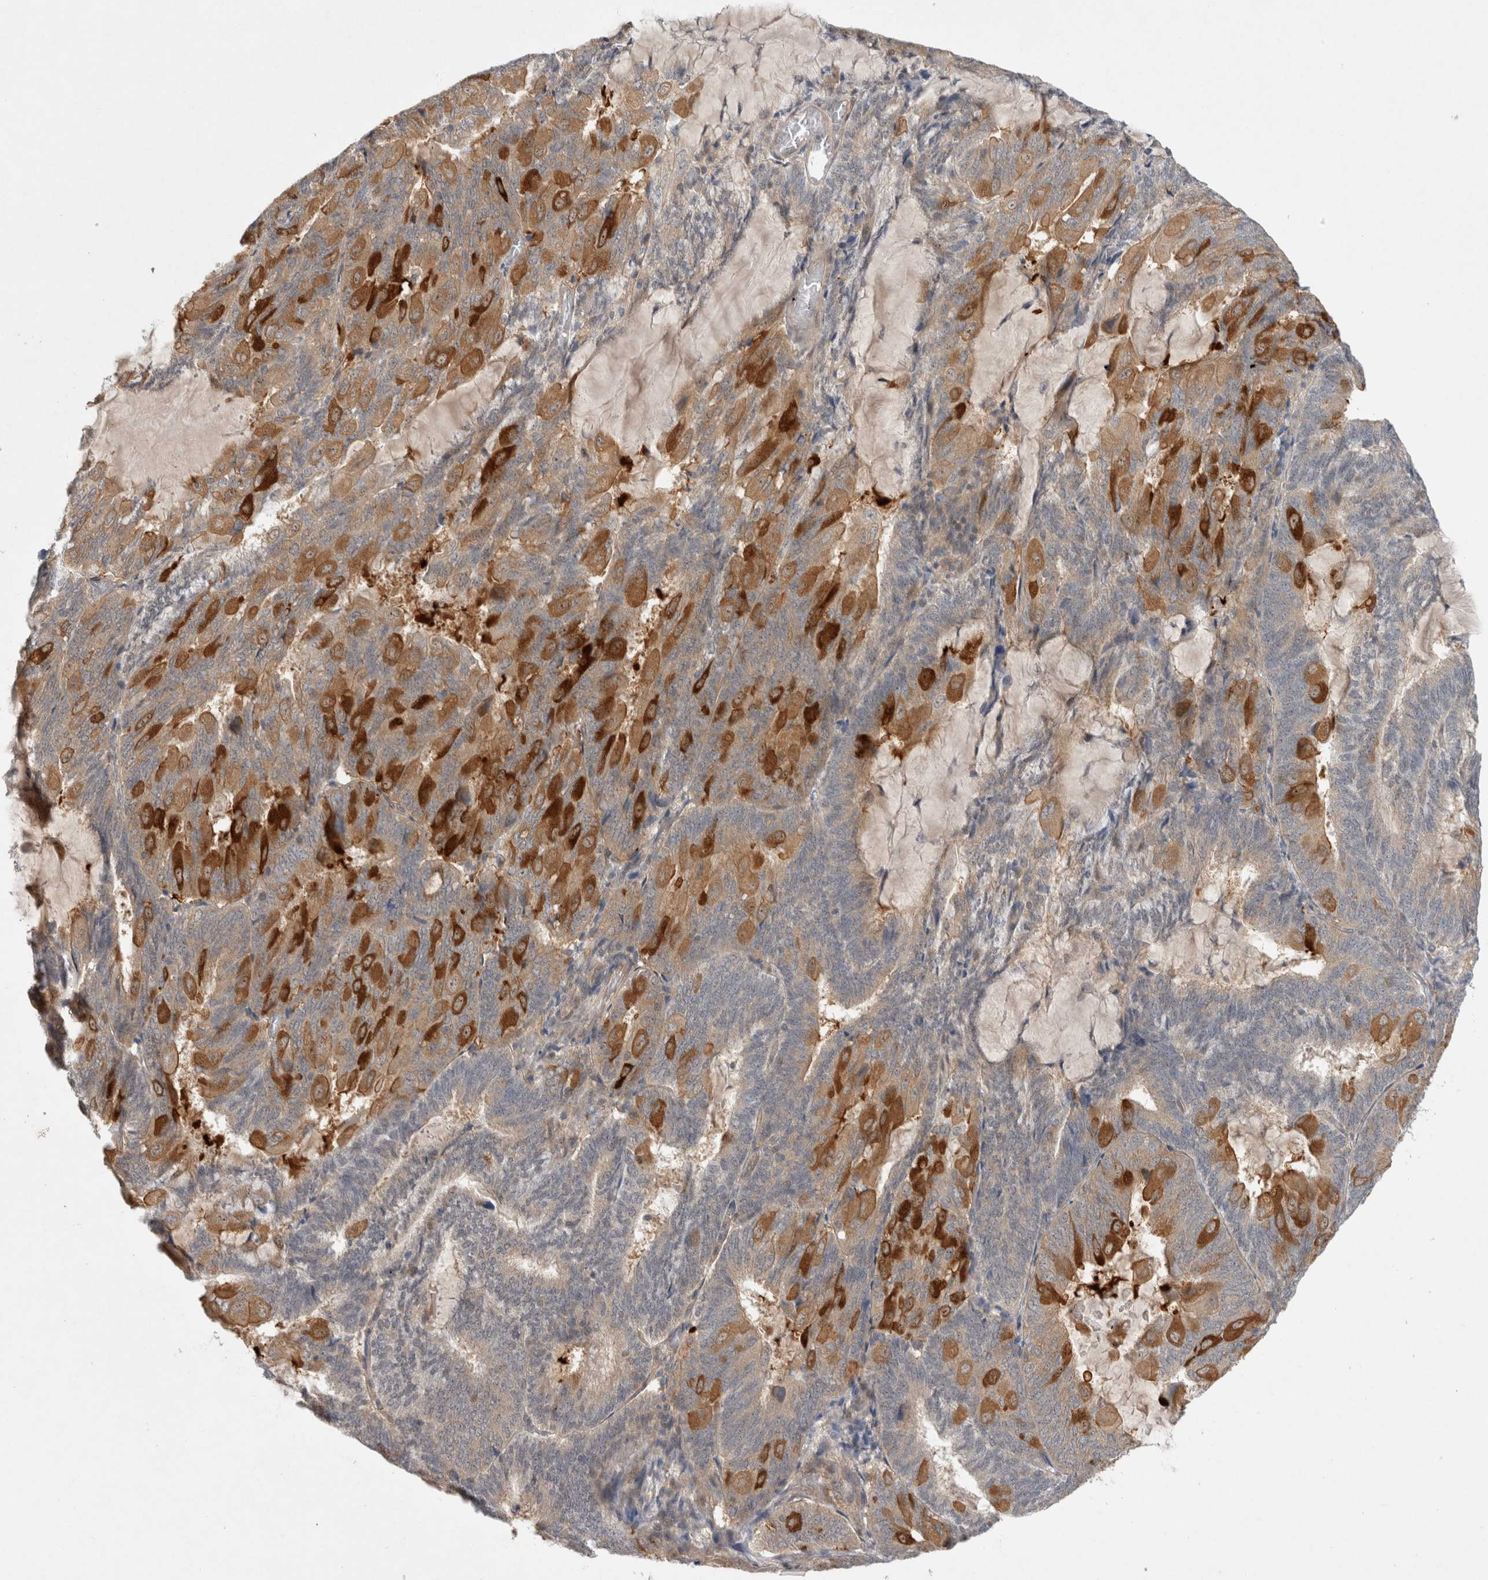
{"staining": {"intensity": "moderate", "quantity": "25%-75%", "location": "cytoplasmic/membranous"}, "tissue": "endometrial cancer", "cell_type": "Tumor cells", "image_type": "cancer", "snomed": [{"axis": "morphology", "description": "Adenocarcinoma, NOS"}, {"axis": "topography", "description": "Endometrium"}], "caption": "Endometrial adenocarcinoma tissue displays moderate cytoplasmic/membranous positivity in approximately 25%-75% of tumor cells, visualized by immunohistochemistry.", "gene": "CERS3", "patient": {"sex": "female", "age": 81}}